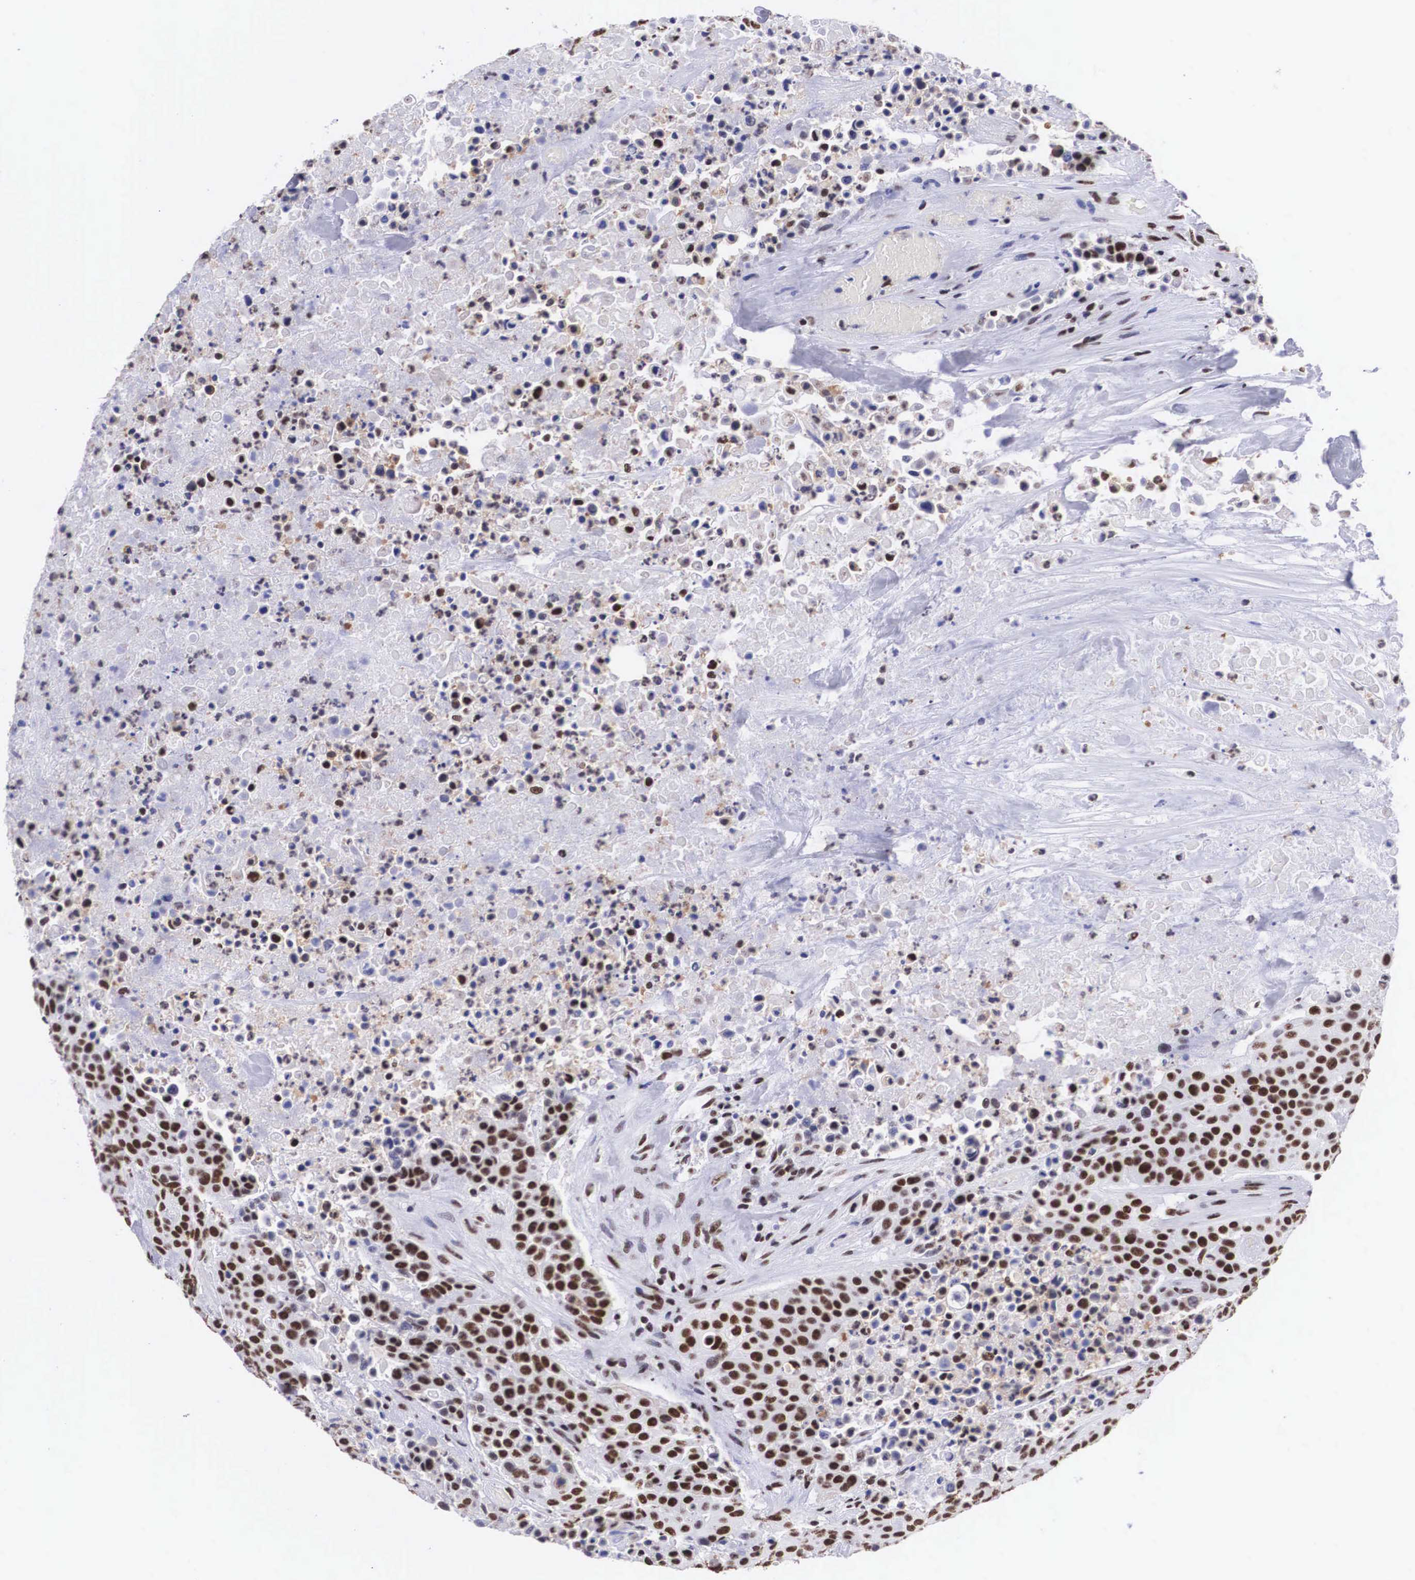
{"staining": {"intensity": "moderate", "quantity": ">75%", "location": "nuclear"}, "tissue": "urothelial cancer", "cell_type": "Tumor cells", "image_type": "cancer", "snomed": [{"axis": "morphology", "description": "Urothelial carcinoma, High grade"}, {"axis": "topography", "description": "Urinary bladder"}], "caption": "Urothelial cancer stained with DAB (3,3'-diaminobenzidine) IHC displays medium levels of moderate nuclear staining in approximately >75% of tumor cells.", "gene": "SF3A1", "patient": {"sex": "male", "age": 74}}